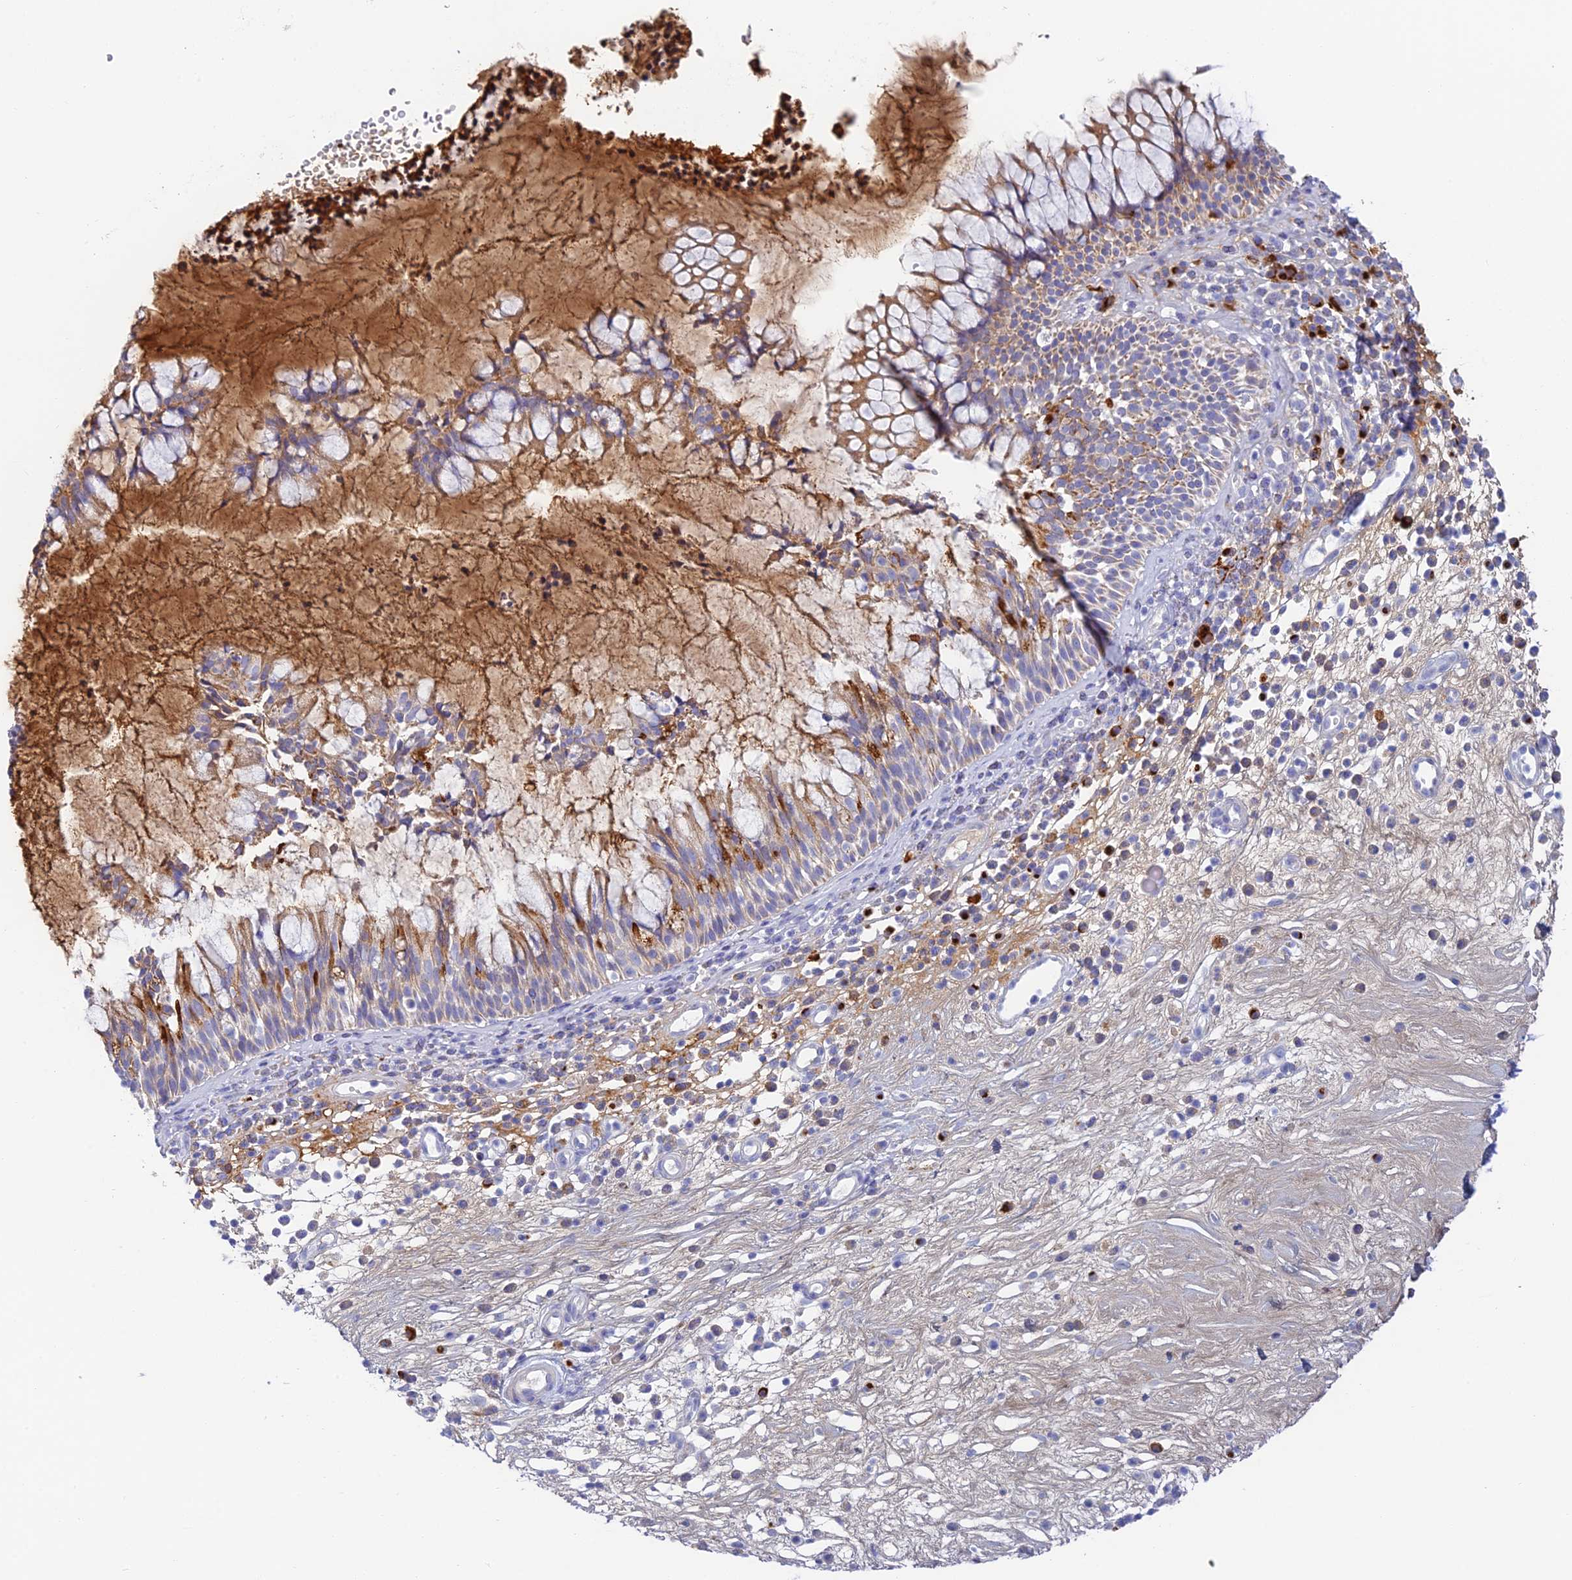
{"staining": {"intensity": "moderate", "quantity": ">75%", "location": "cytoplasmic/membranous"}, "tissue": "nasopharynx", "cell_type": "Respiratory epithelial cells", "image_type": "normal", "snomed": [{"axis": "morphology", "description": "Normal tissue, NOS"}, {"axis": "morphology", "description": "Inflammation, NOS"}, {"axis": "topography", "description": "Nasopharynx"}], "caption": "A medium amount of moderate cytoplasmic/membranous positivity is seen in approximately >75% of respiratory epithelial cells in unremarkable nasopharynx.", "gene": "CEP152", "patient": {"sex": "male", "age": 70}}